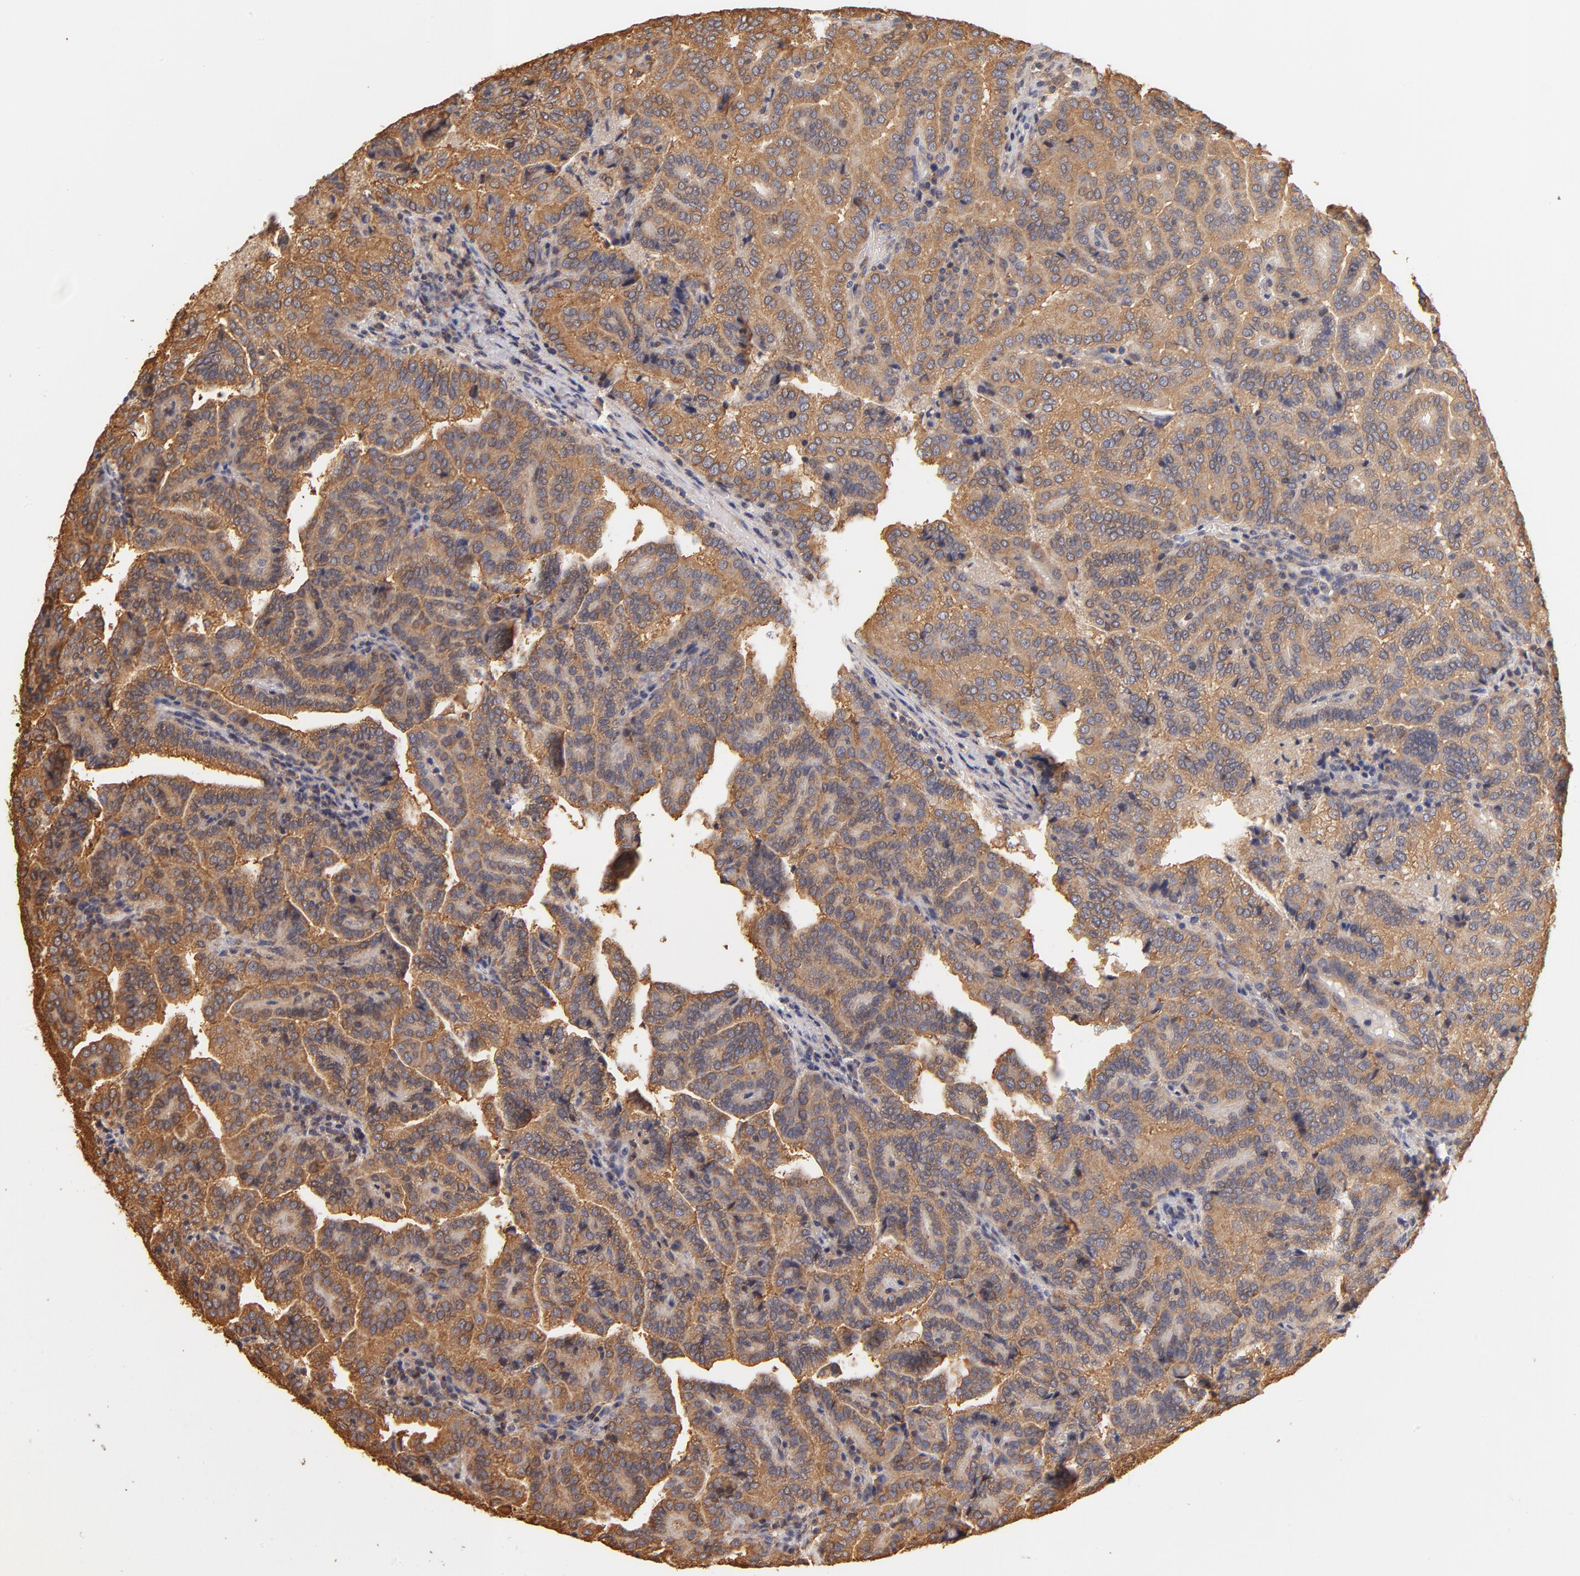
{"staining": {"intensity": "moderate", "quantity": ">75%", "location": "cytoplasmic/membranous"}, "tissue": "renal cancer", "cell_type": "Tumor cells", "image_type": "cancer", "snomed": [{"axis": "morphology", "description": "Adenocarcinoma, NOS"}, {"axis": "topography", "description": "Kidney"}], "caption": "Moderate cytoplasmic/membranous positivity is identified in about >75% of tumor cells in renal cancer.", "gene": "FCMR", "patient": {"sex": "male", "age": 61}}